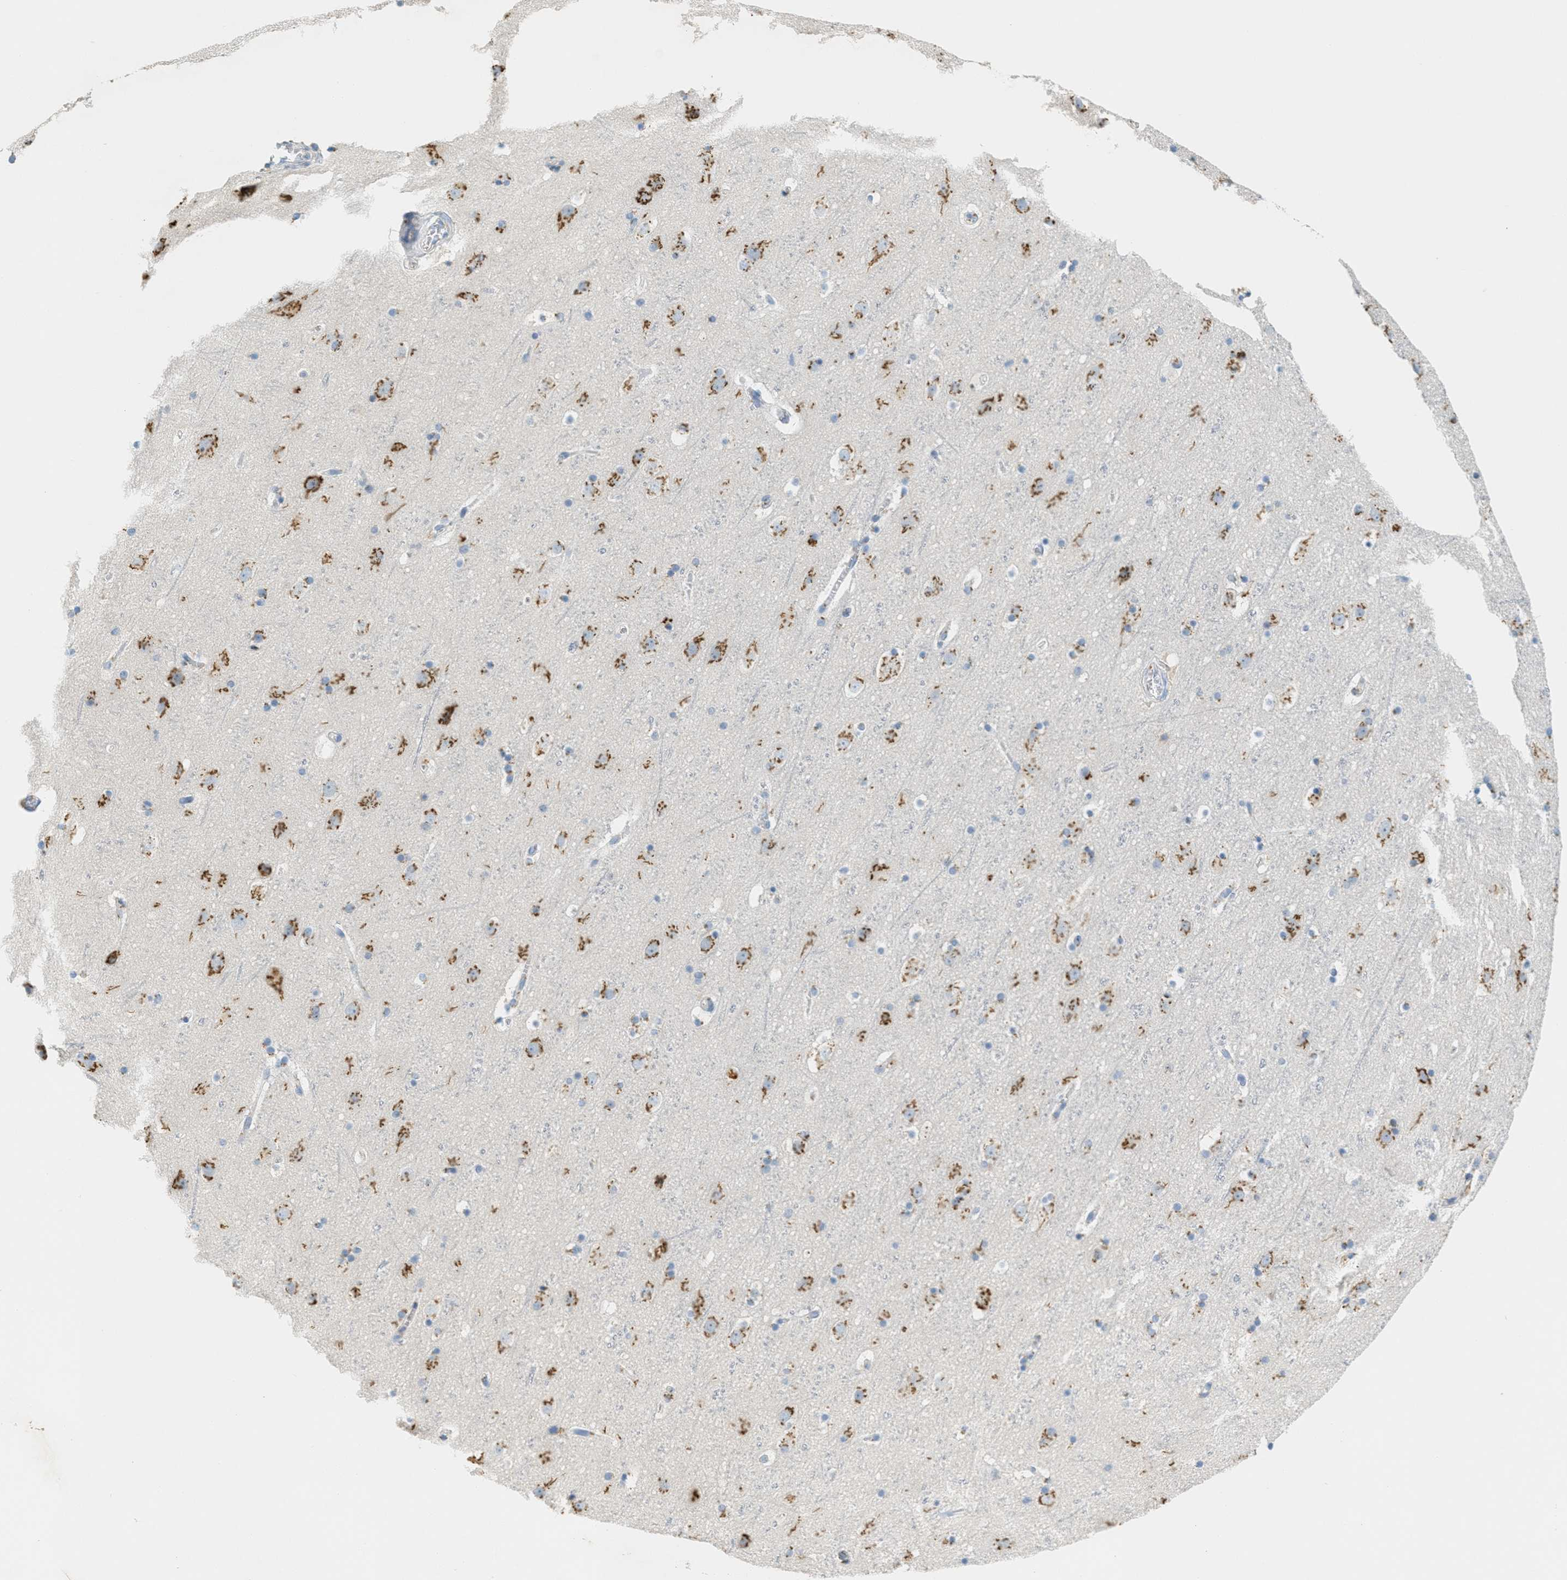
{"staining": {"intensity": "negative", "quantity": "none", "location": "none"}, "tissue": "cerebral cortex", "cell_type": "Endothelial cells", "image_type": "normal", "snomed": [{"axis": "morphology", "description": "Normal tissue, NOS"}, {"axis": "topography", "description": "Cerebral cortex"}], "caption": "Endothelial cells are negative for protein expression in unremarkable human cerebral cortex. (DAB immunohistochemistry visualized using brightfield microscopy, high magnification).", "gene": "ENTPD4", "patient": {"sex": "male", "age": 45}}